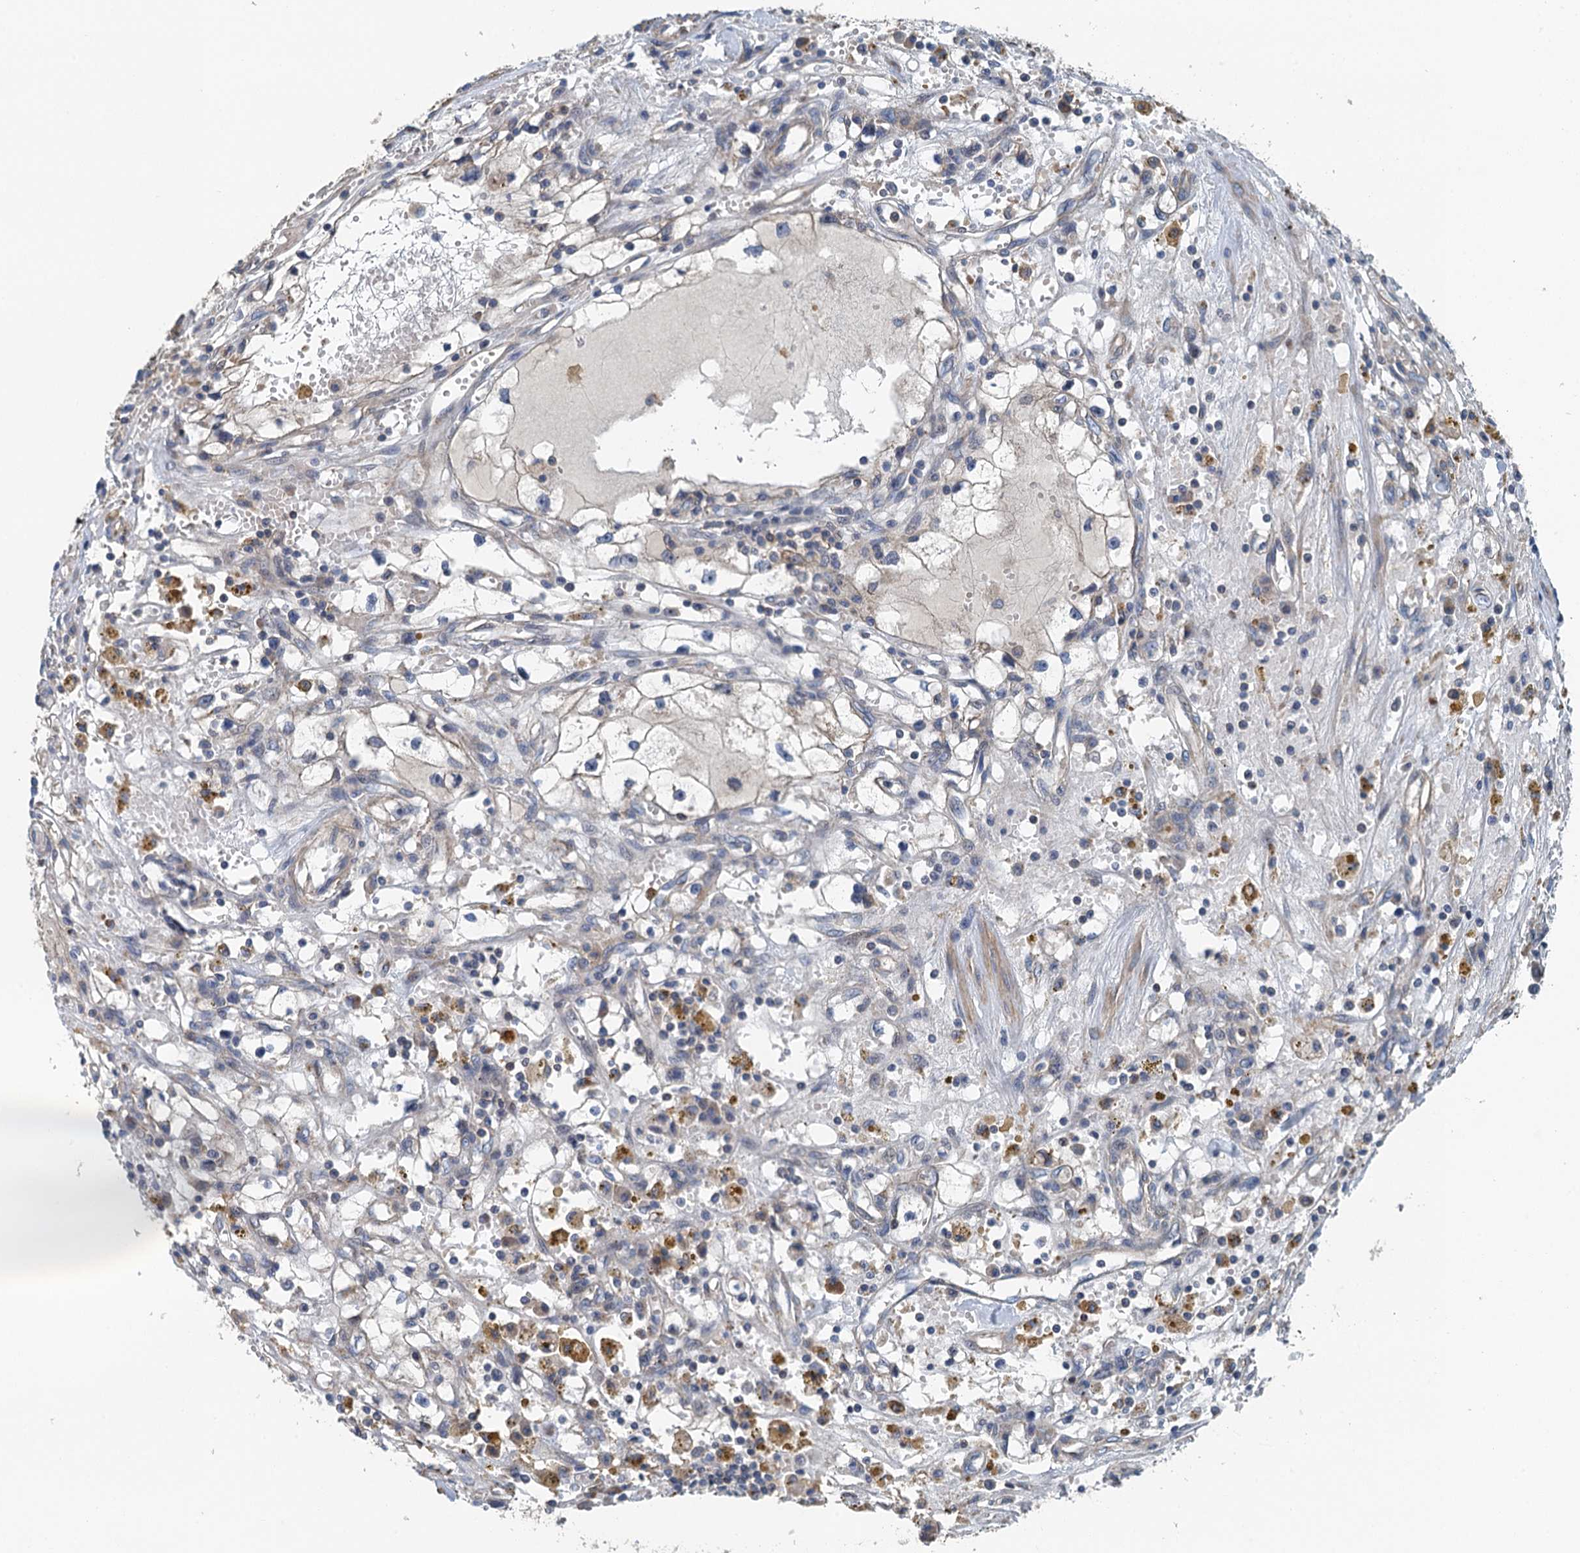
{"staining": {"intensity": "negative", "quantity": "none", "location": "none"}, "tissue": "renal cancer", "cell_type": "Tumor cells", "image_type": "cancer", "snomed": [{"axis": "morphology", "description": "Adenocarcinoma, NOS"}, {"axis": "topography", "description": "Kidney"}], "caption": "High magnification brightfield microscopy of renal cancer (adenocarcinoma) stained with DAB (3,3'-diaminobenzidine) (brown) and counterstained with hematoxylin (blue): tumor cells show no significant staining. (DAB (3,3'-diaminobenzidine) IHC with hematoxylin counter stain).", "gene": "PPP1R14D", "patient": {"sex": "male", "age": 56}}